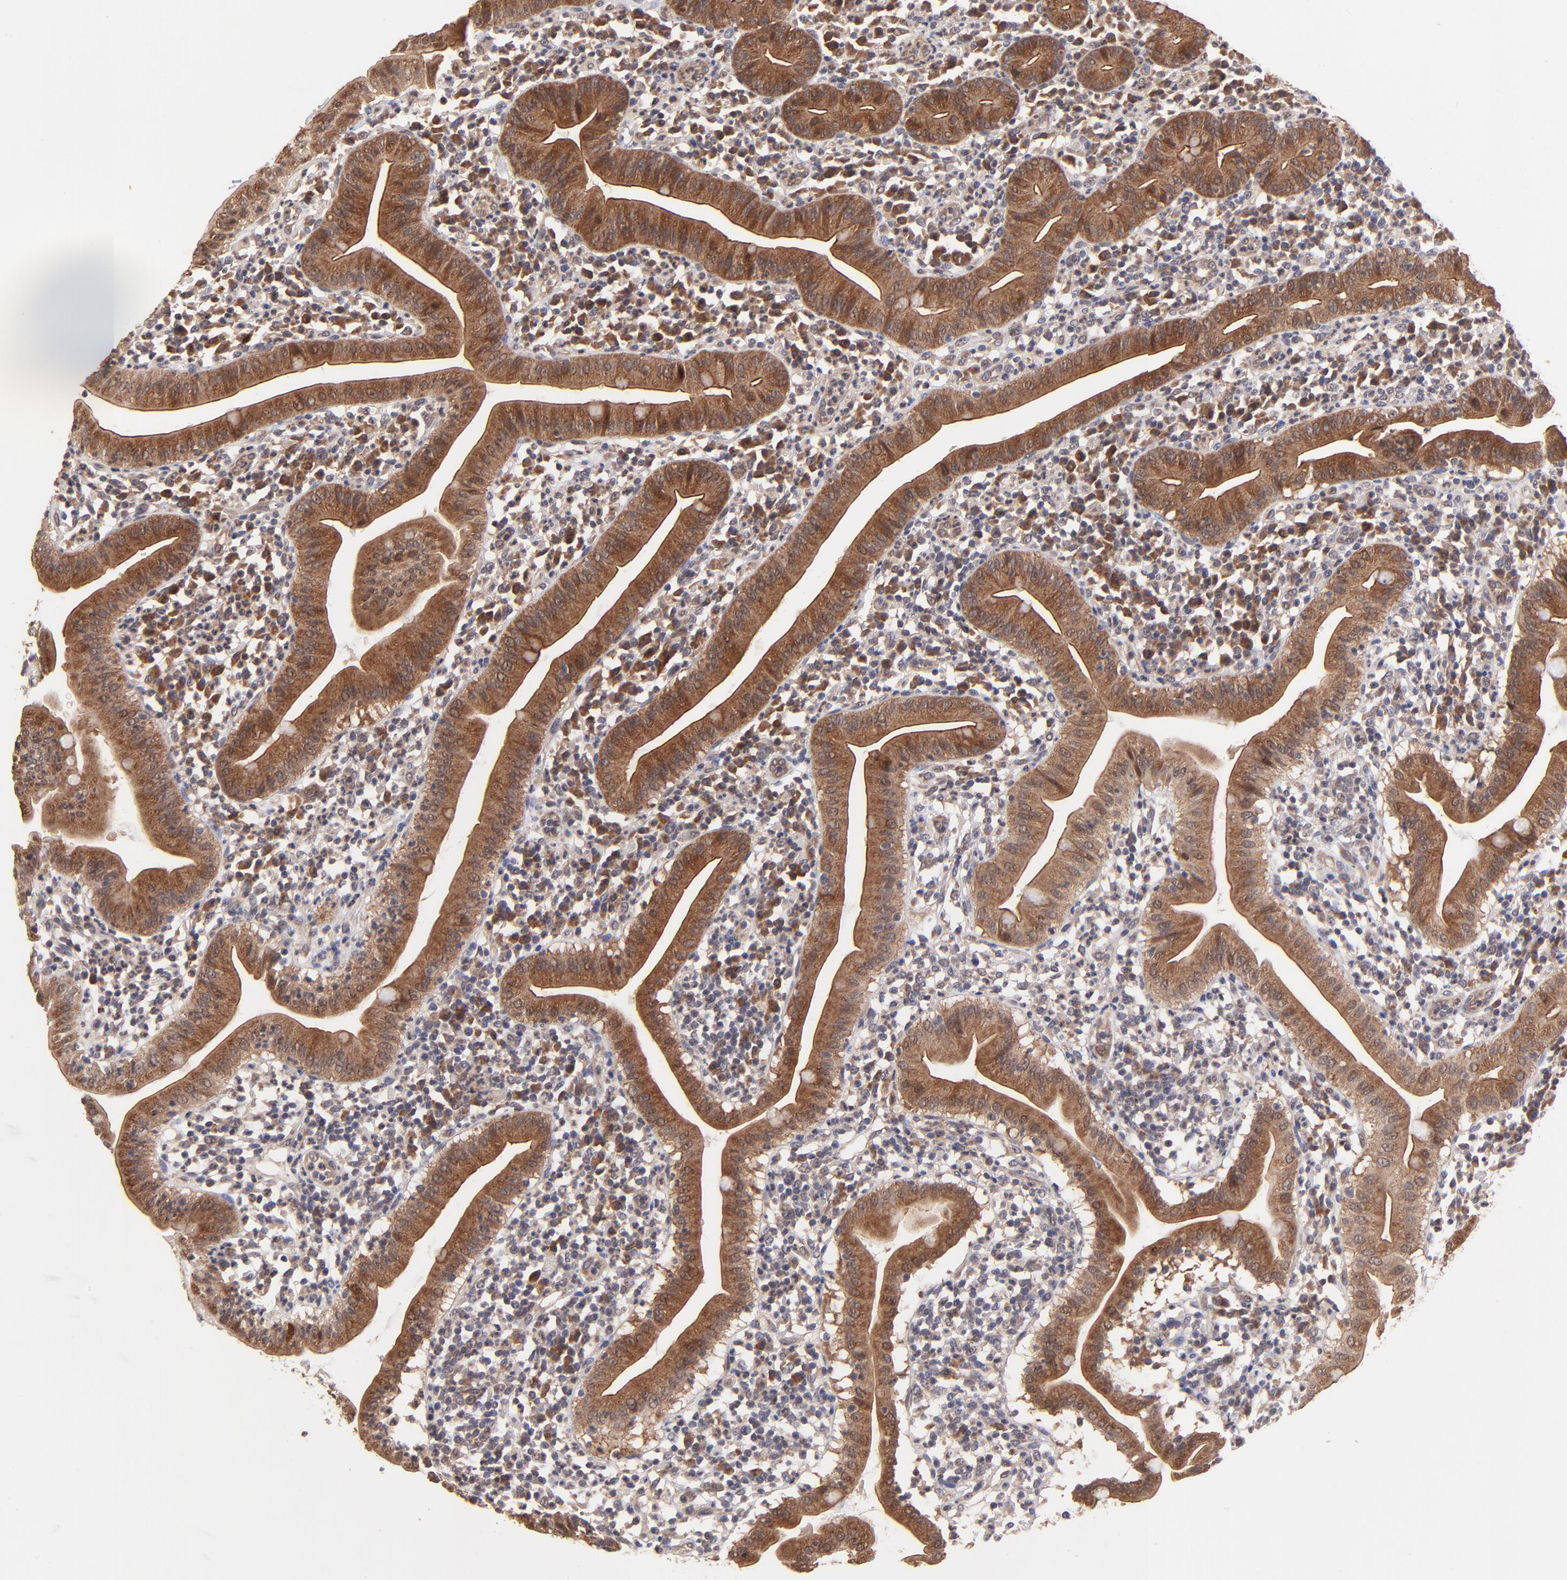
{"staining": {"intensity": "strong", "quantity": ">75%", "location": "cytoplasmic/membranous"}, "tissue": "duodenum", "cell_type": "Glandular cells", "image_type": "normal", "snomed": [{"axis": "morphology", "description": "Normal tissue, NOS"}, {"axis": "topography", "description": "Duodenum"}], "caption": "Approximately >75% of glandular cells in normal human duodenum show strong cytoplasmic/membranous protein expression as visualized by brown immunohistochemical staining.", "gene": "BAIAP2L2", "patient": {"sex": "male", "age": 50}}